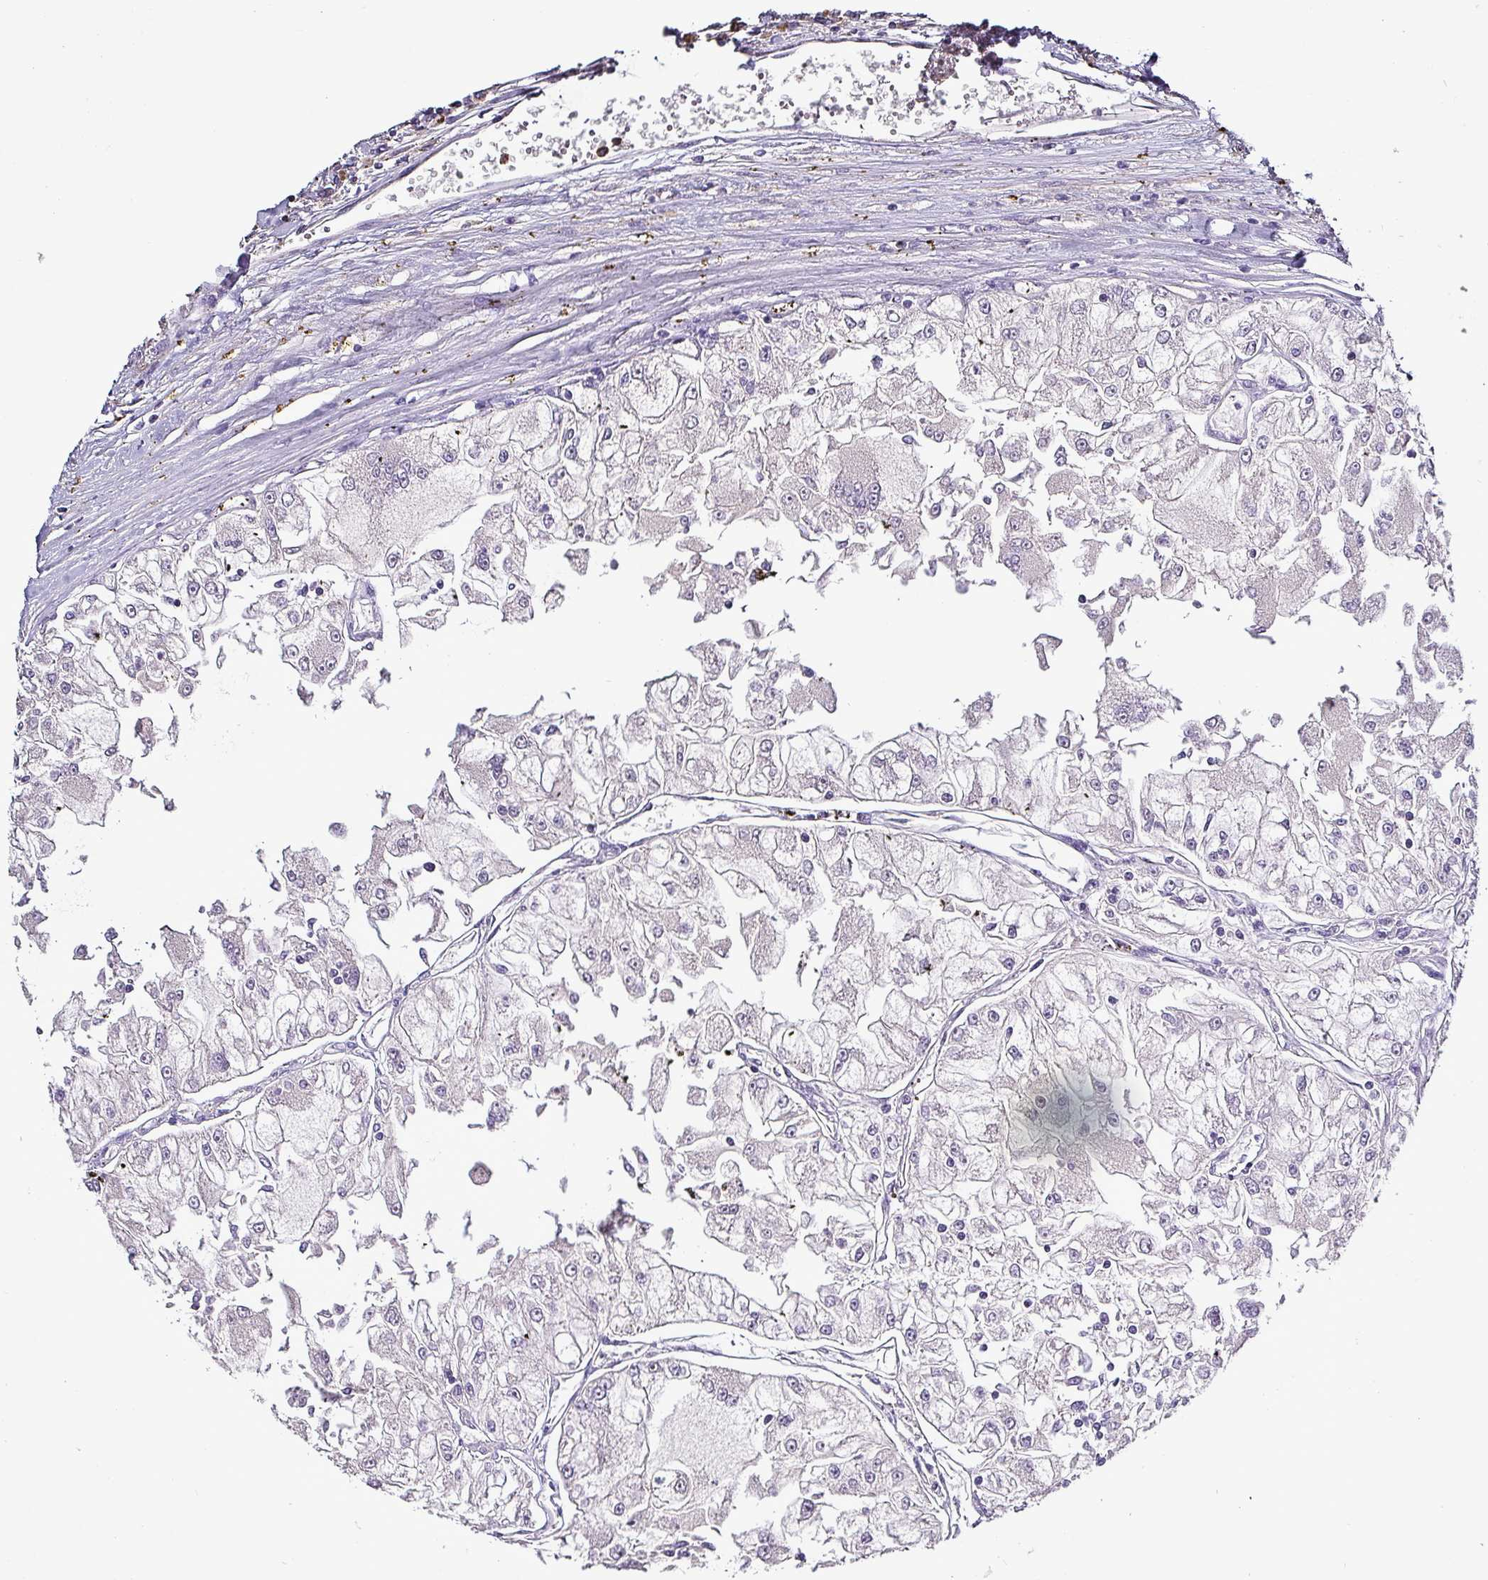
{"staining": {"intensity": "negative", "quantity": "none", "location": "none"}, "tissue": "renal cancer", "cell_type": "Tumor cells", "image_type": "cancer", "snomed": [{"axis": "morphology", "description": "Adenocarcinoma, NOS"}, {"axis": "topography", "description": "Kidney"}], "caption": "Renal cancer stained for a protein using immunohistochemistry shows no positivity tumor cells.", "gene": "HTRA4", "patient": {"sex": "female", "age": 72}}